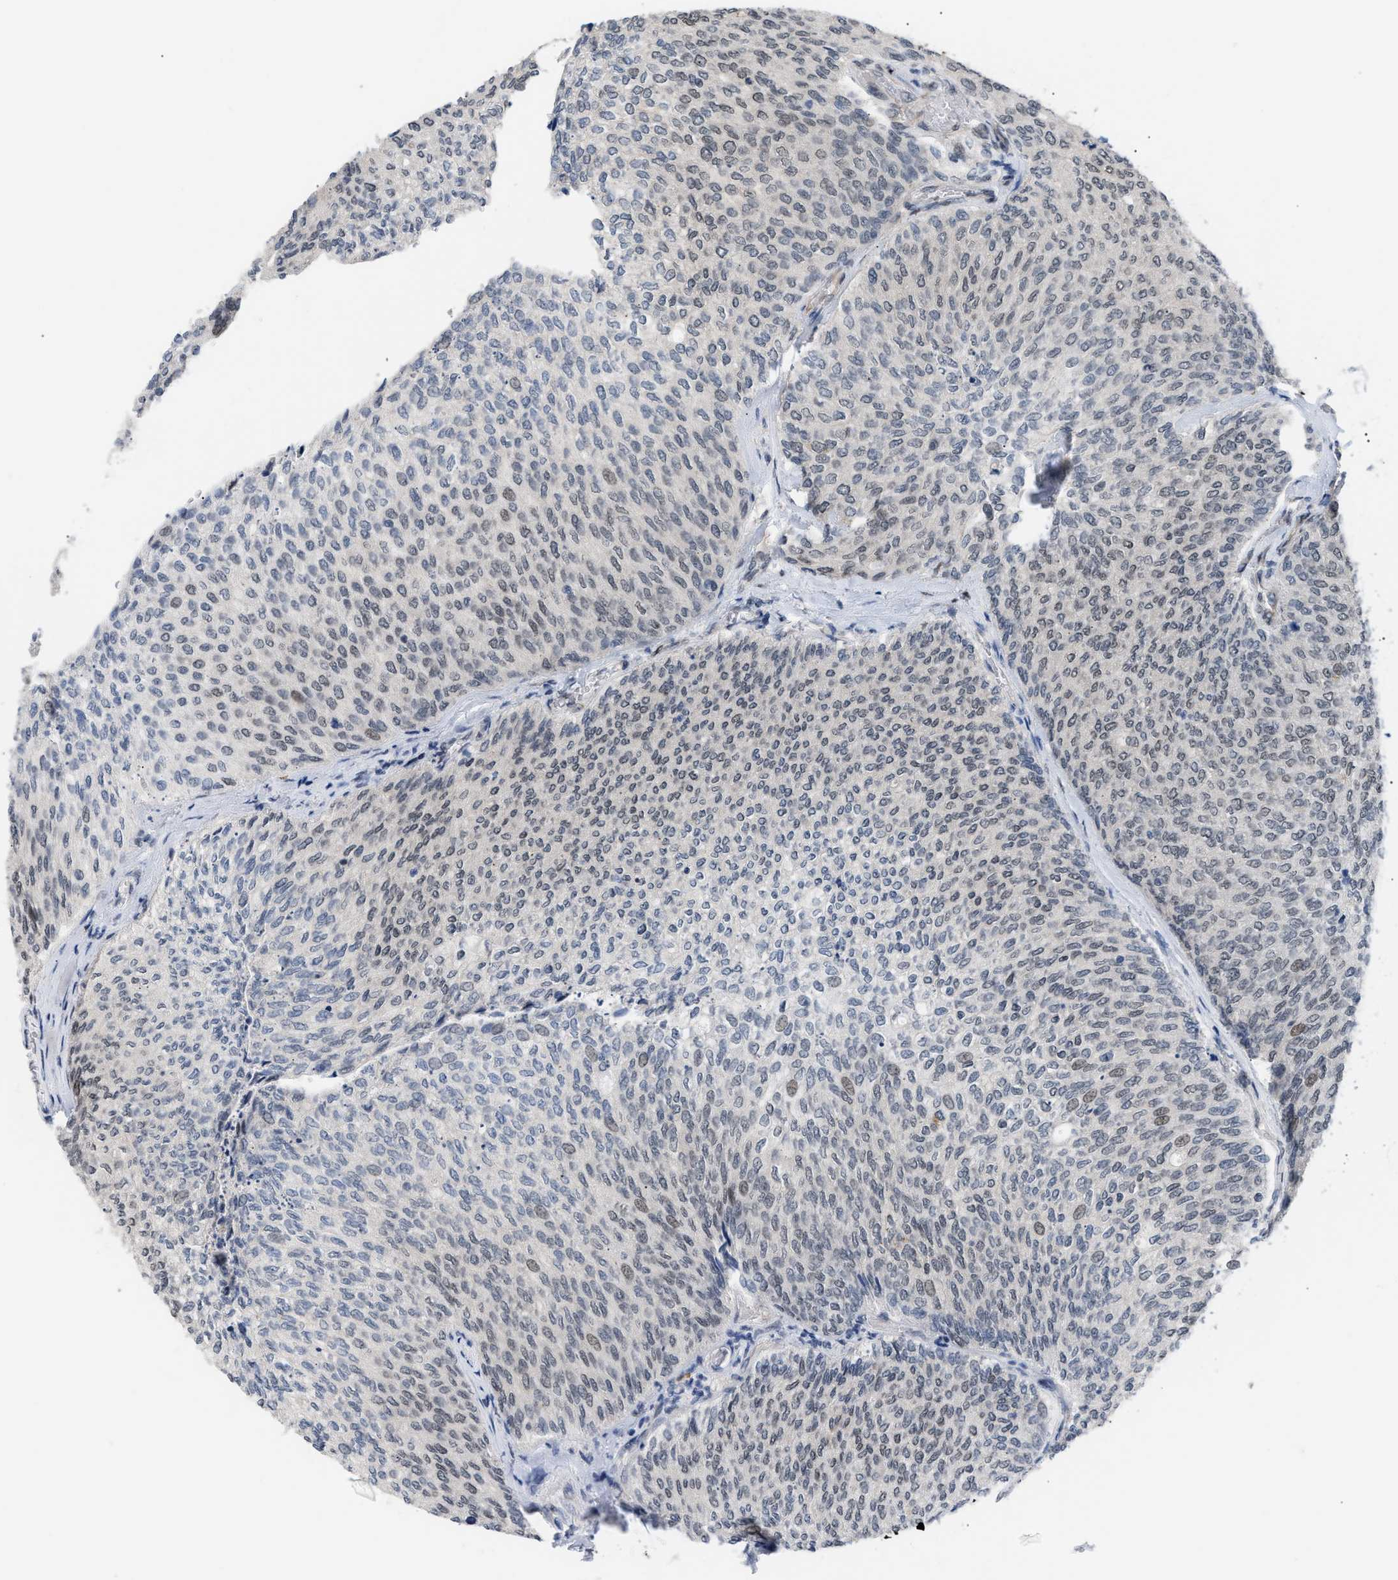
{"staining": {"intensity": "weak", "quantity": "25%-75%", "location": "nuclear"}, "tissue": "urothelial cancer", "cell_type": "Tumor cells", "image_type": "cancer", "snomed": [{"axis": "morphology", "description": "Urothelial carcinoma, Low grade"}, {"axis": "topography", "description": "Urinary bladder"}], "caption": "Approximately 25%-75% of tumor cells in urothelial cancer display weak nuclear protein positivity as visualized by brown immunohistochemical staining.", "gene": "TXNRD3", "patient": {"sex": "female", "age": 79}}